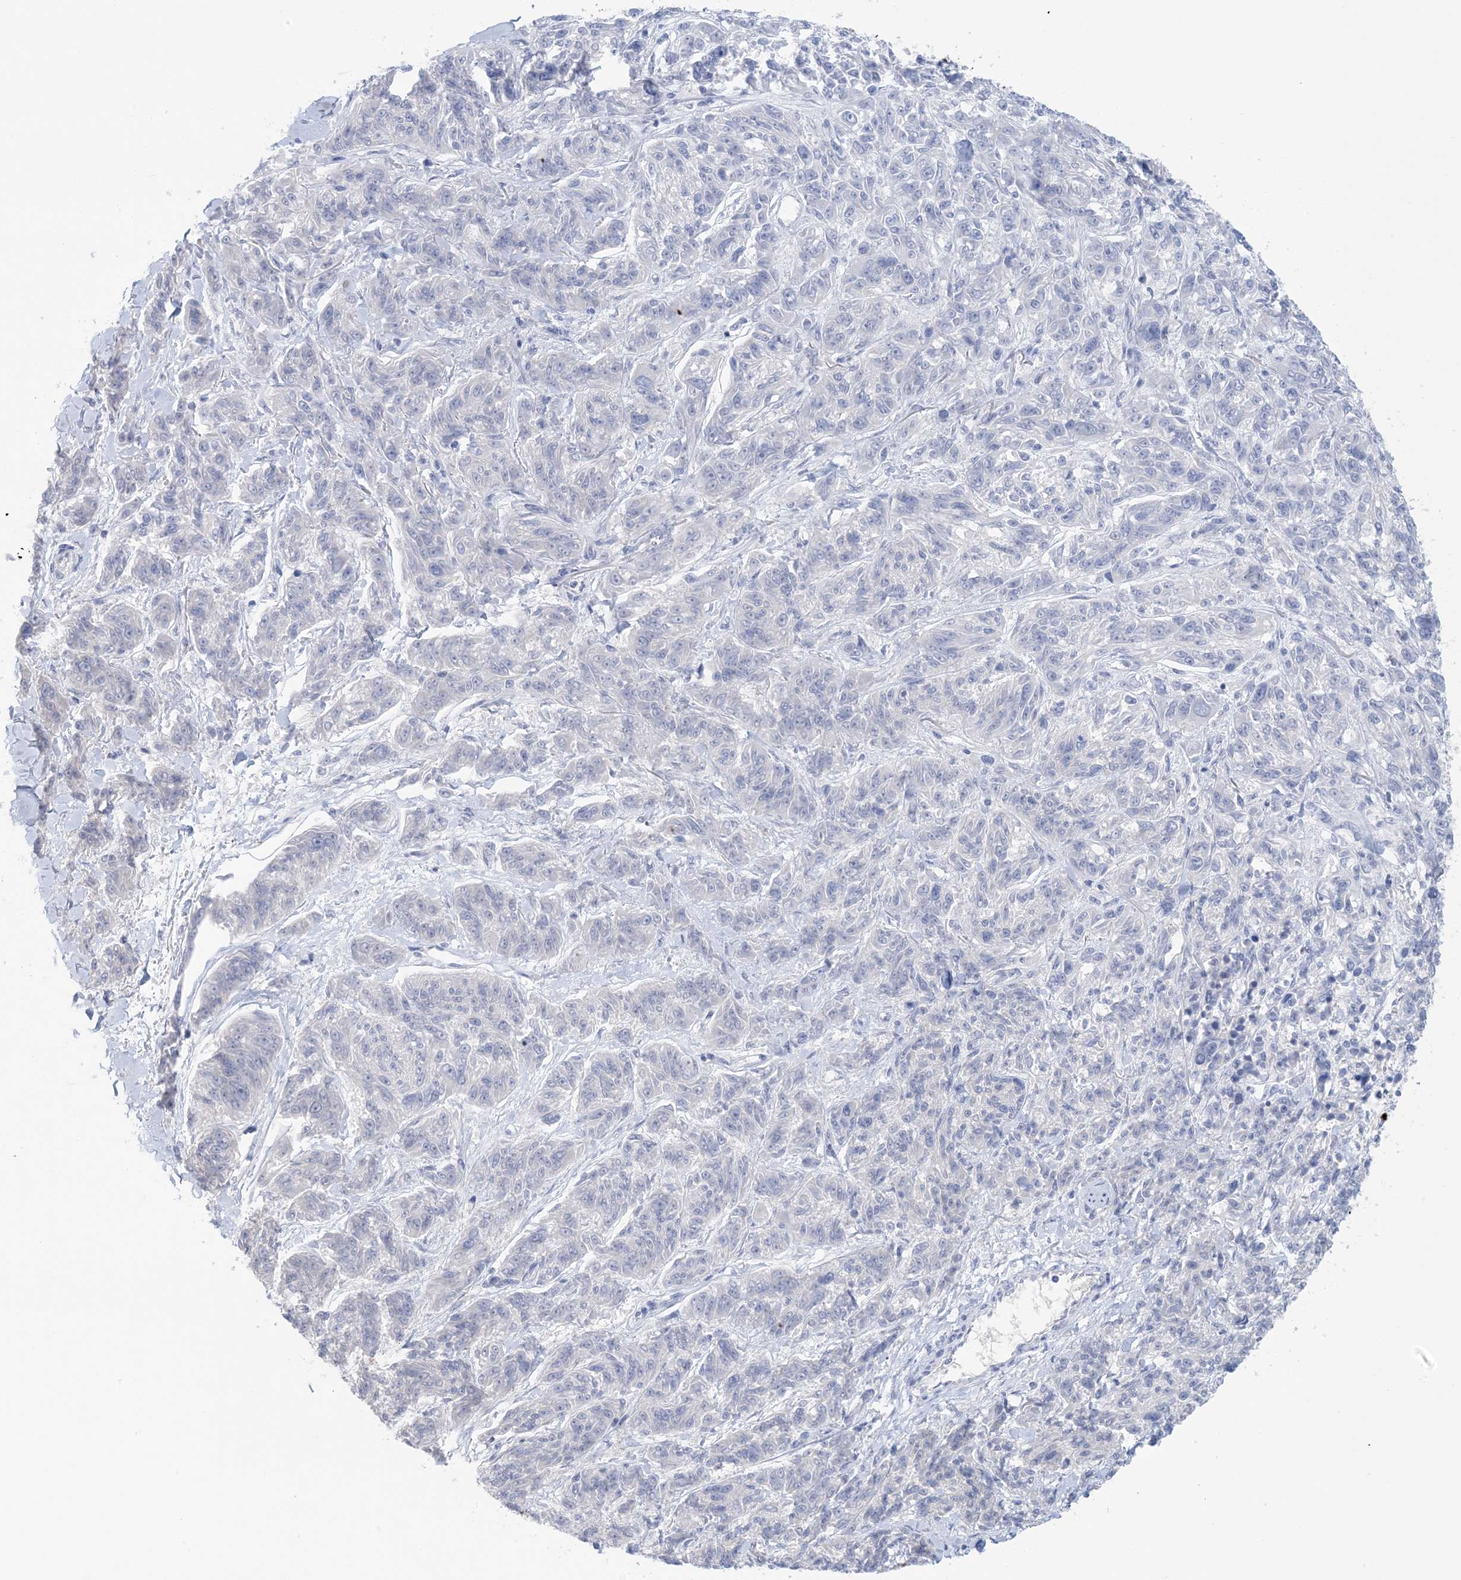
{"staining": {"intensity": "negative", "quantity": "none", "location": "none"}, "tissue": "melanoma", "cell_type": "Tumor cells", "image_type": "cancer", "snomed": [{"axis": "morphology", "description": "Malignant melanoma, NOS"}, {"axis": "topography", "description": "Skin"}], "caption": "Malignant melanoma was stained to show a protein in brown. There is no significant expression in tumor cells.", "gene": "GABRG1", "patient": {"sex": "male", "age": 53}}